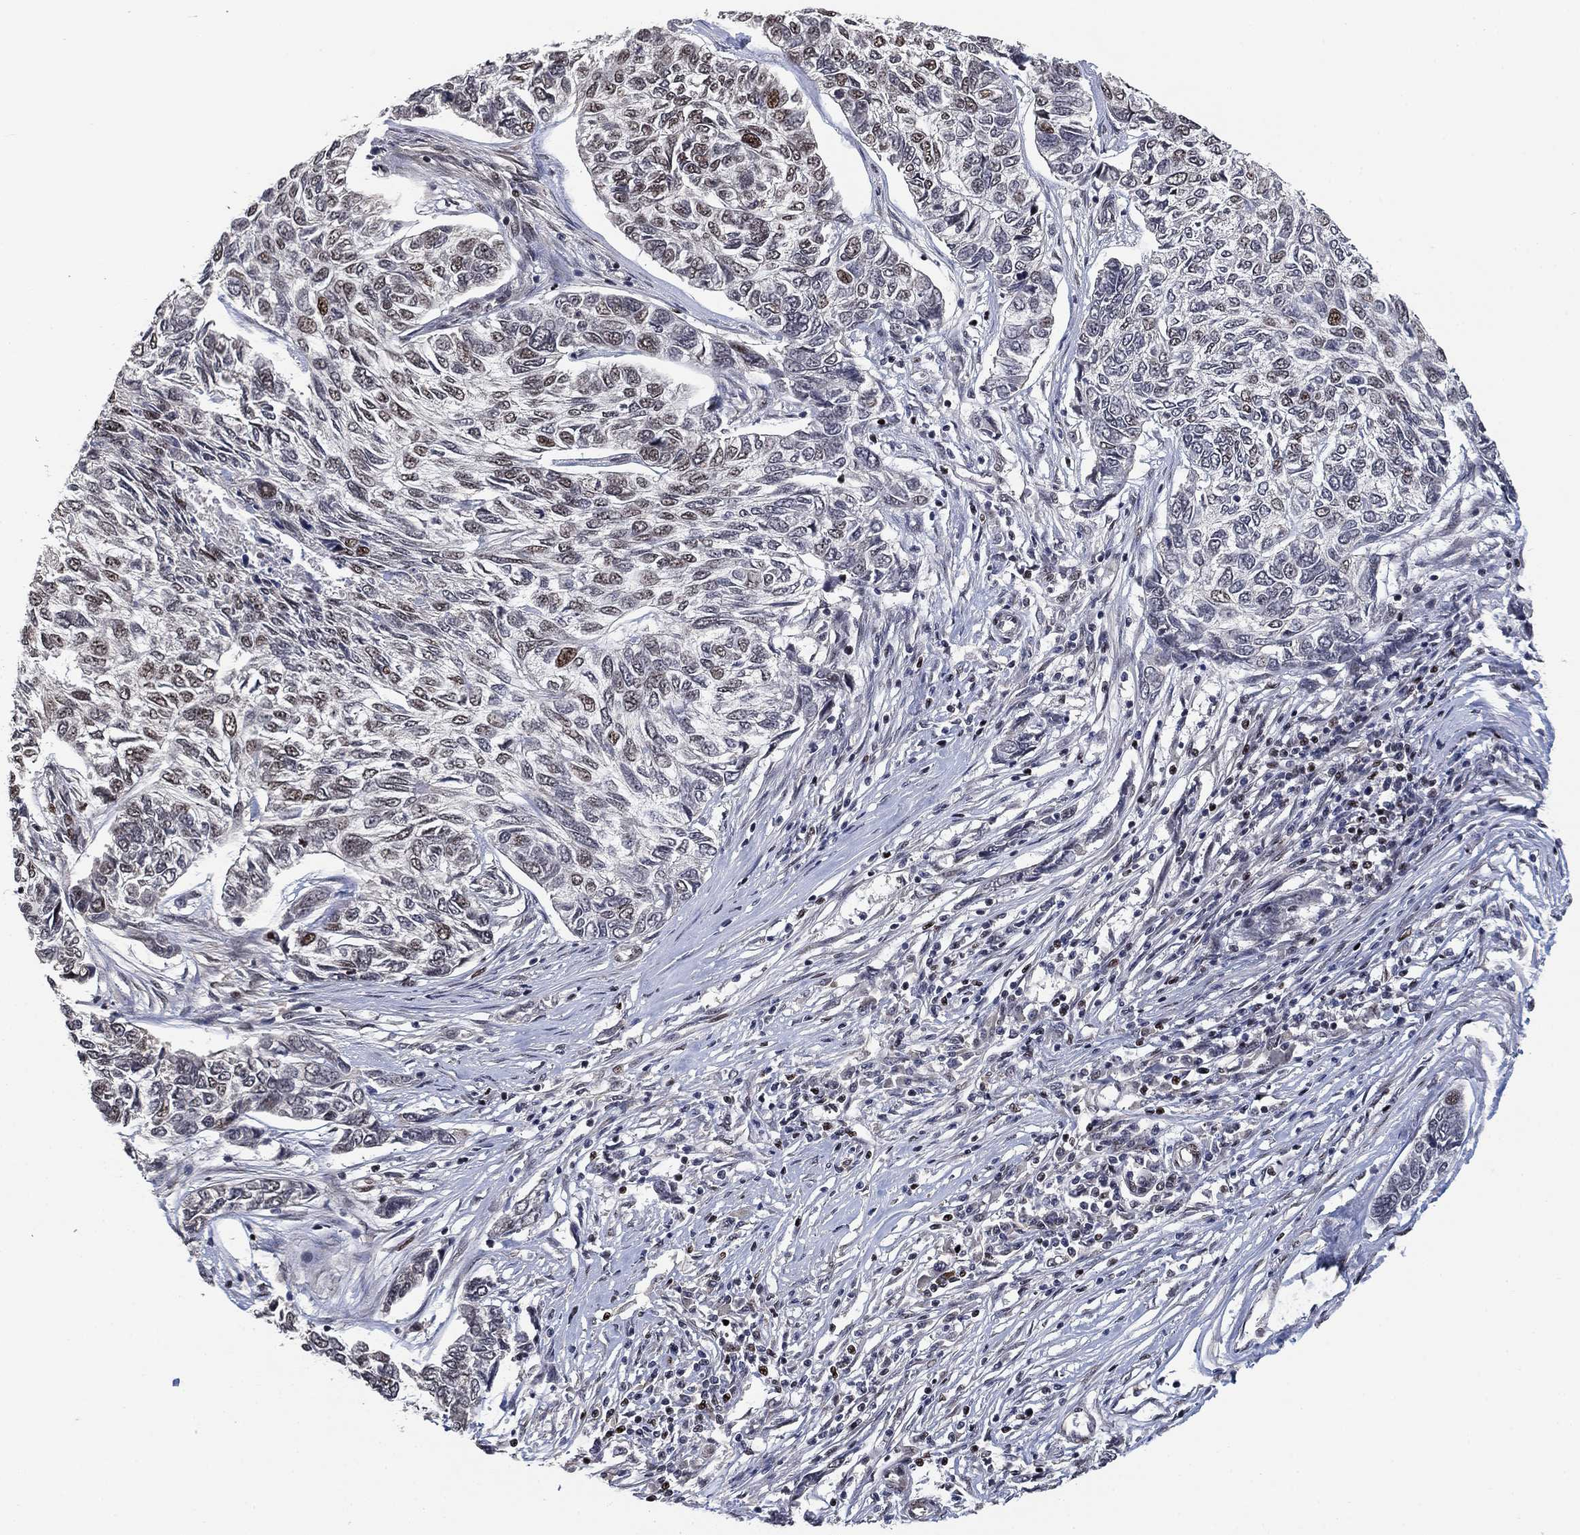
{"staining": {"intensity": "weak", "quantity": "<25%", "location": "nuclear"}, "tissue": "skin cancer", "cell_type": "Tumor cells", "image_type": "cancer", "snomed": [{"axis": "morphology", "description": "Basal cell carcinoma"}, {"axis": "topography", "description": "Skin"}], "caption": "An image of human basal cell carcinoma (skin) is negative for staining in tumor cells.", "gene": "ZSCAN30", "patient": {"sex": "female", "age": 65}}